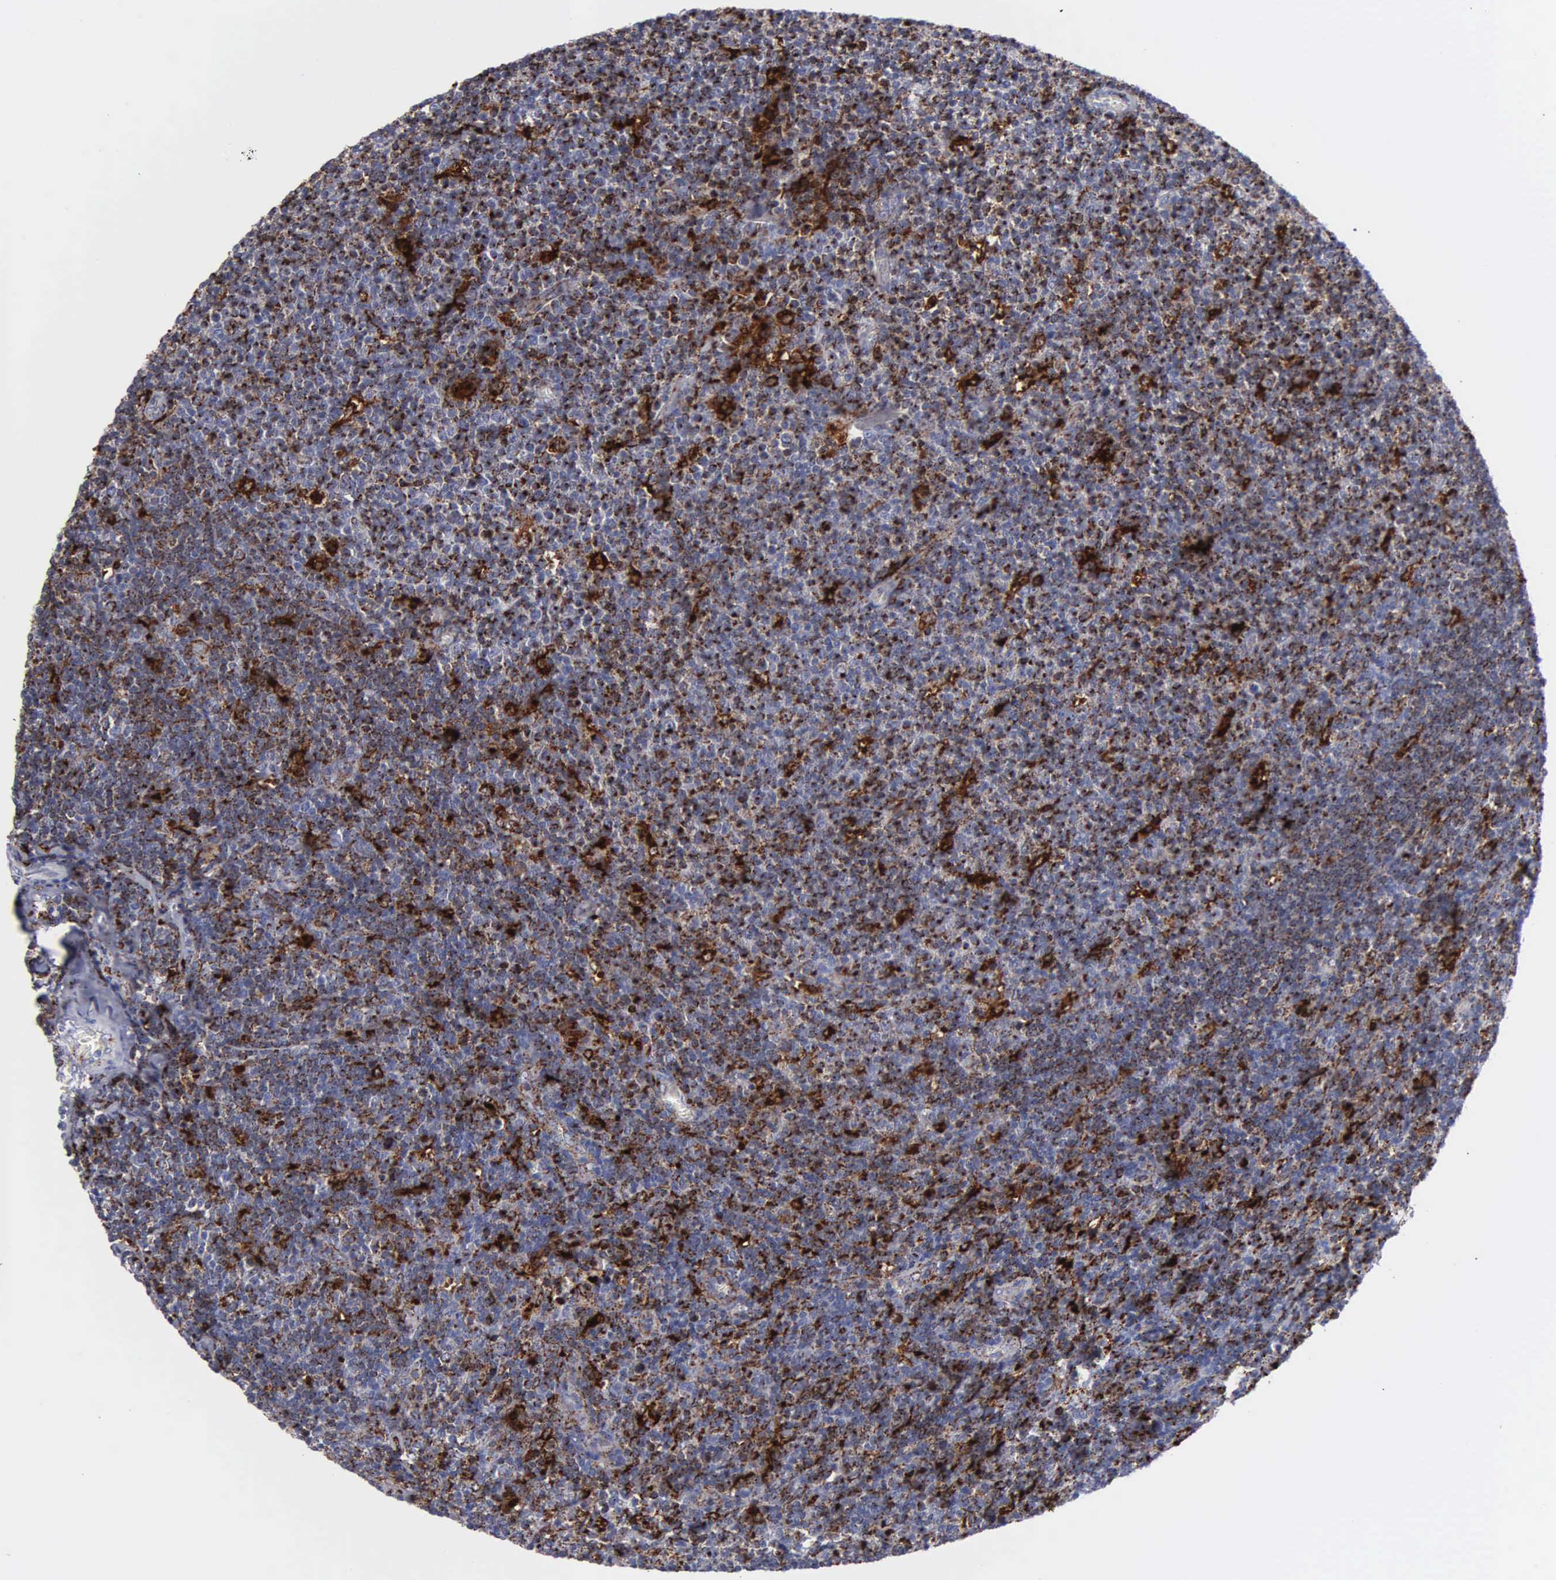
{"staining": {"intensity": "strong", "quantity": "25%-75%", "location": "cytoplasmic/membranous"}, "tissue": "lymphoma", "cell_type": "Tumor cells", "image_type": "cancer", "snomed": [{"axis": "morphology", "description": "Malignant lymphoma, non-Hodgkin's type, Low grade"}, {"axis": "topography", "description": "Lymph node"}], "caption": "A high-resolution image shows immunohistochemistry staining of lymphoma, which displays strong cytoplasmic/membranous expression in approximately 25%-75% of tumor cells.", "gene": "CTSH", "patient": {"sex": "male", "age": 74}}